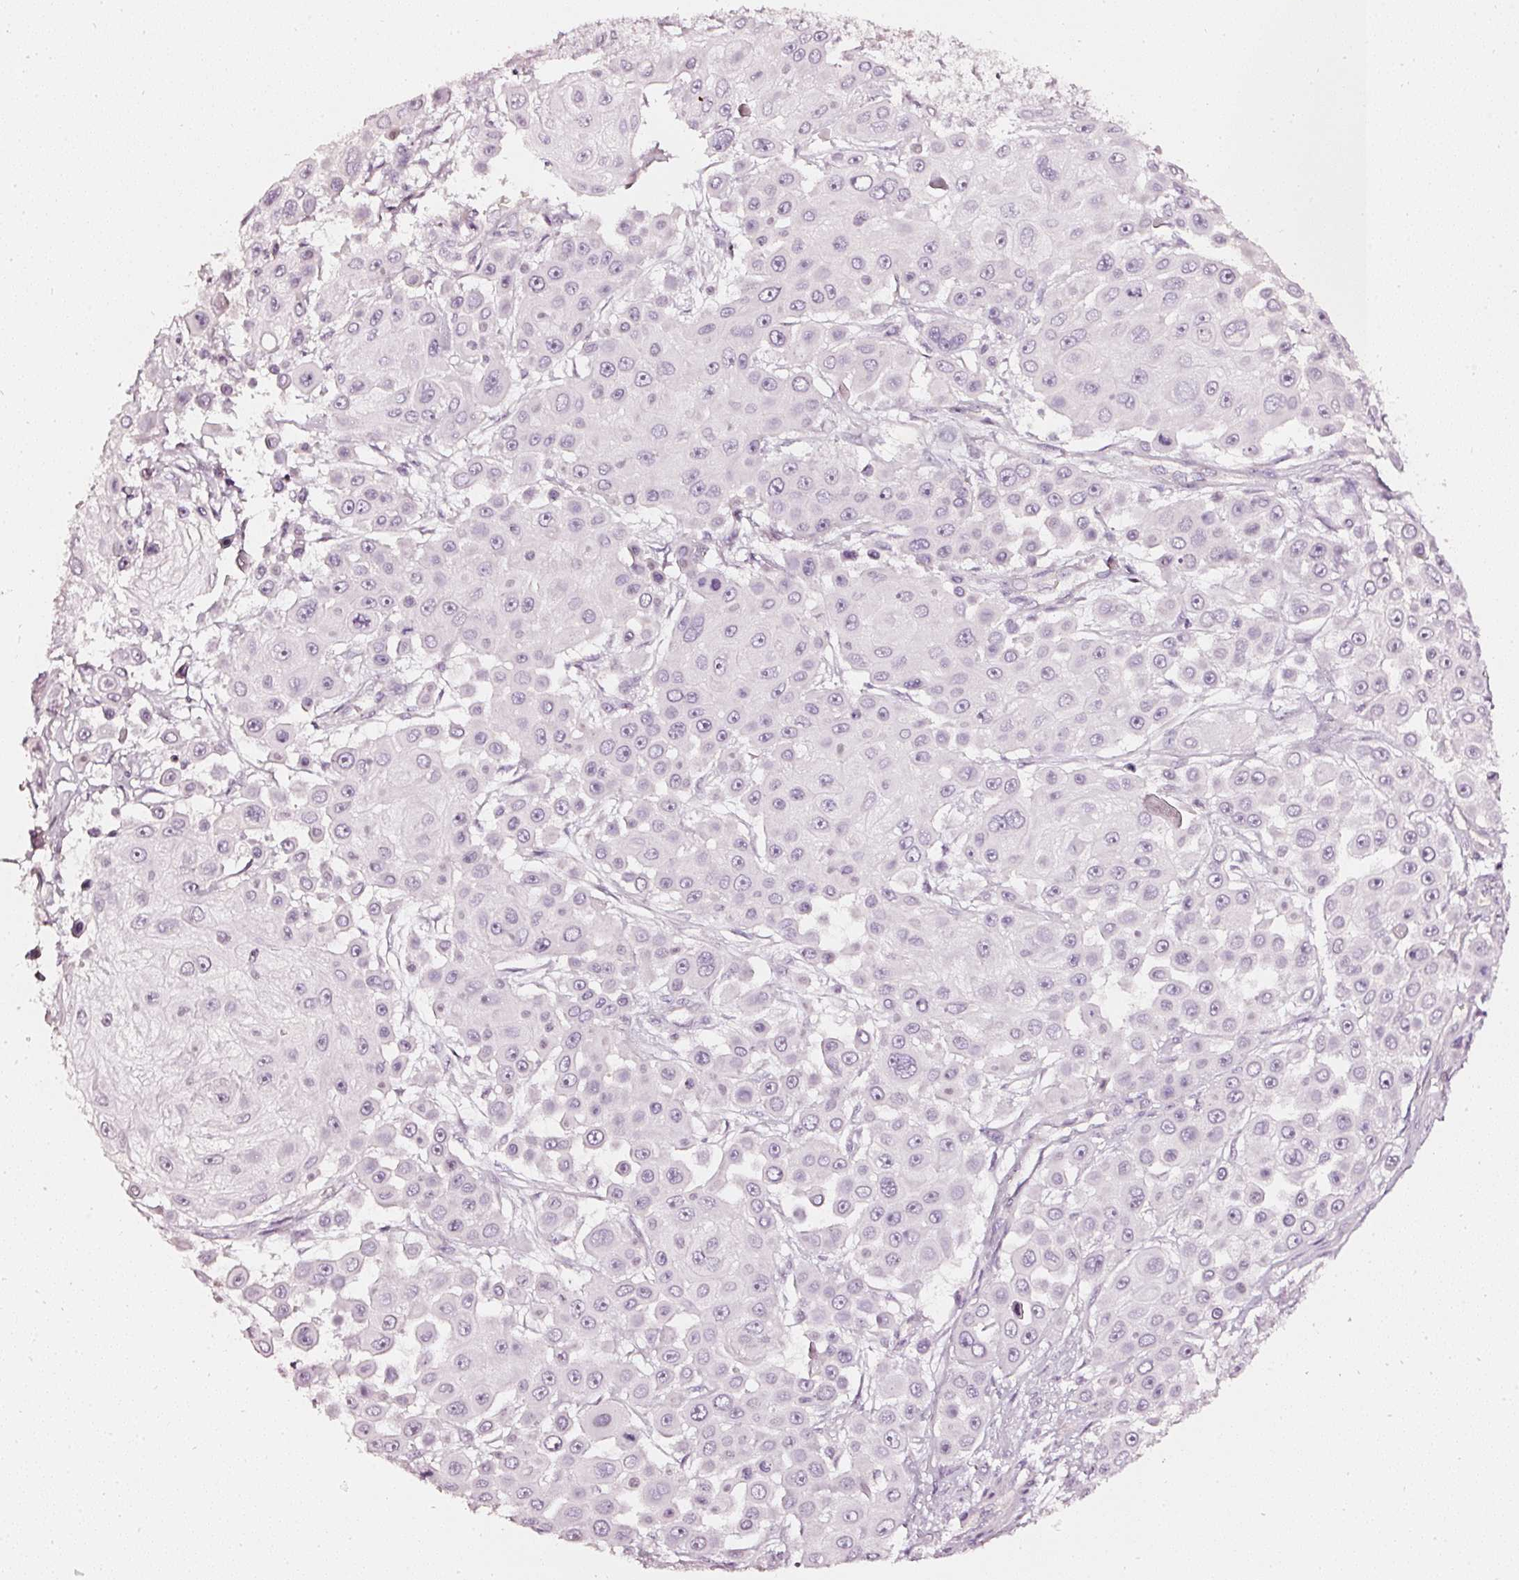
{"staining": {"intensity": "negative", "quantity": "none", "location": "none"}, "tissue": "skin cancer", "cell_type": "Tumor cells", "image_type": "cancer", "snomed": [{"axis": "morphology", "description": "Squamous cell carcinoma, NOS"}, {"axis": "topography", "description": "Skin"}], "caption": "Skin cancer (squamous cell carcinoma) was stained to show a protein in brown. There is no significant staining in tumor cells.", "gene": "CNP", "patient": {"sex": "male", "age": 67}}